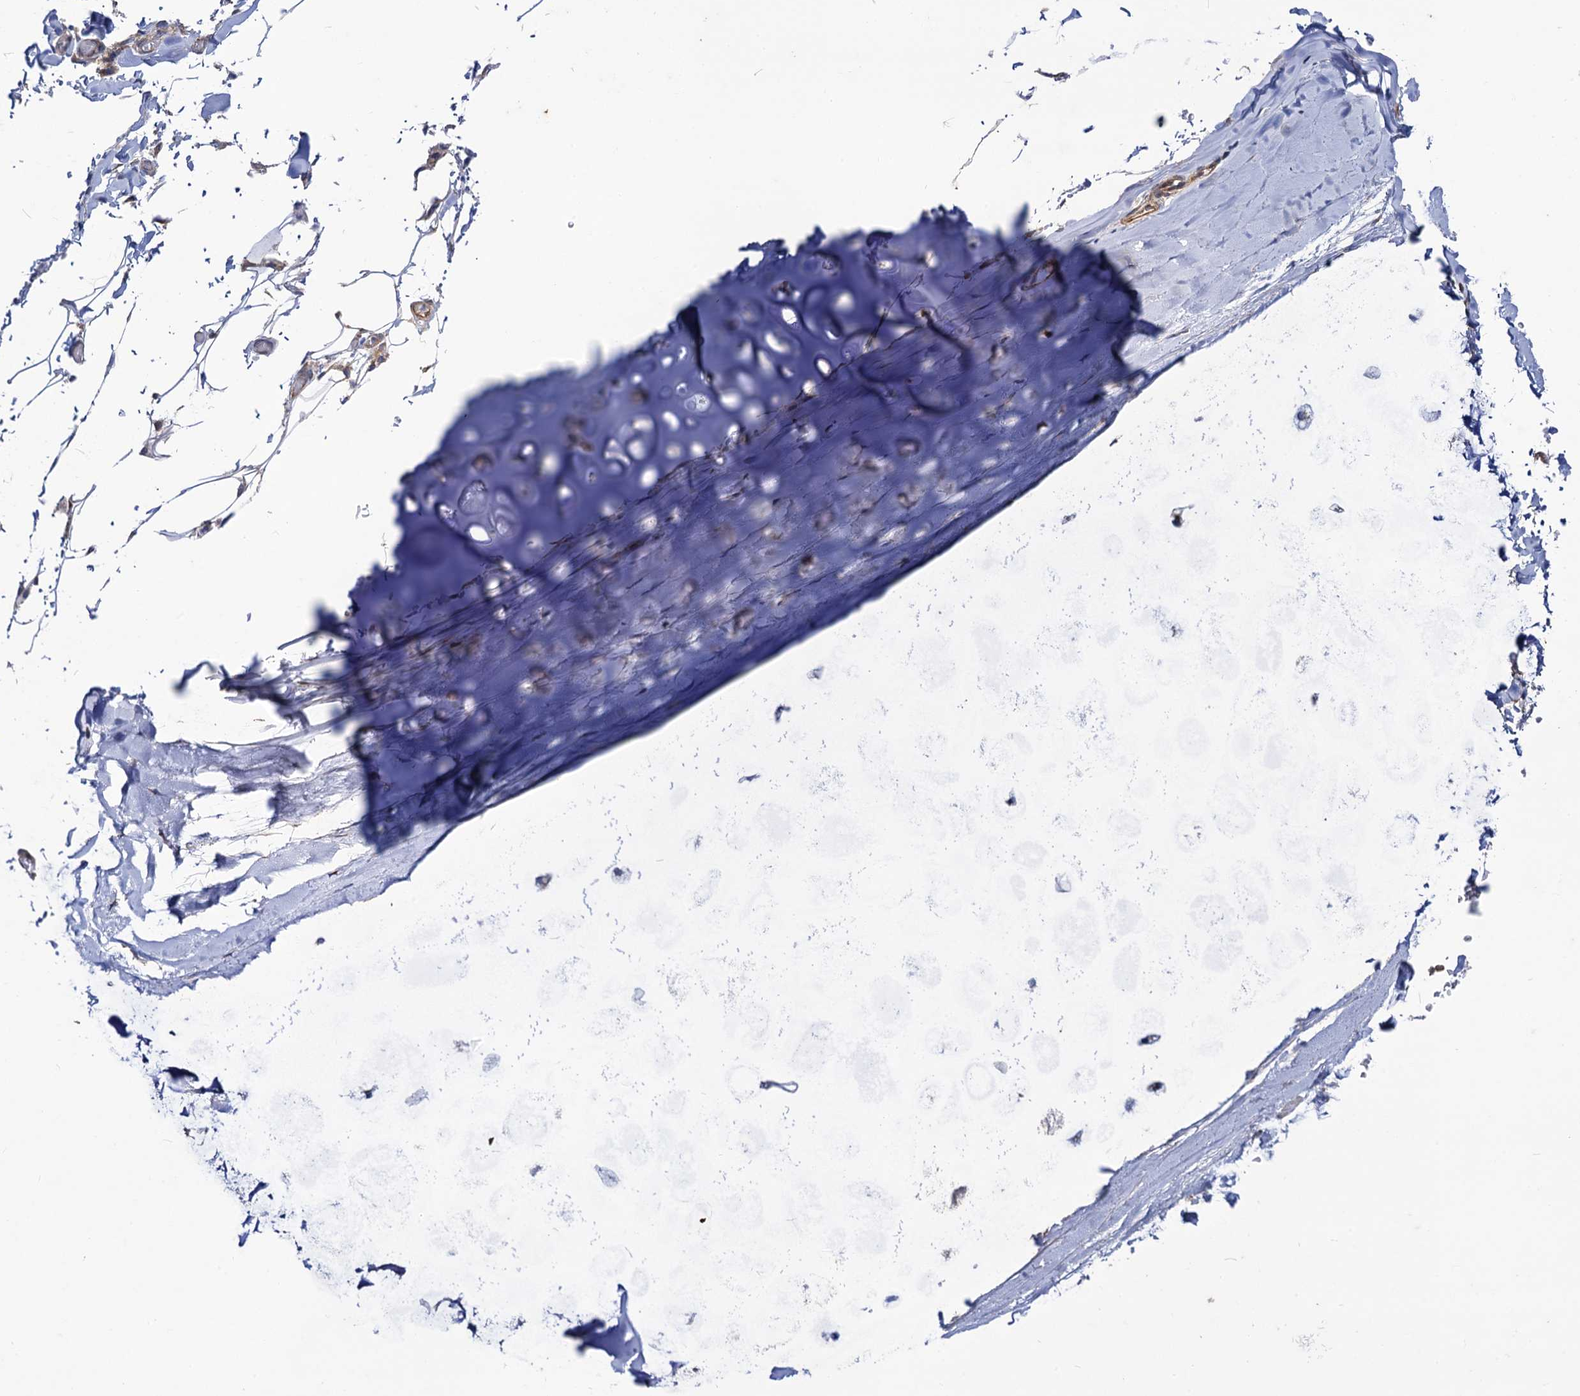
{"staining": {"intensity": "negative", "quantity": "none", "location": "none"}, "tissue": "adipose tissue", "cell_type": "Adipocytes", "image_type": "normal", "snomed": [{"axis": "morphology", "description": "Normal tissue, NOS"}, {"axis": "topography", "description": "Bronchus"}], "caption": "Micrograph shows no significant protein expression in adipocytes of unremarkable adipose tissue. The staining is performed using DAB brown chromogen with nuclei counter-stained in using hematoxylin.", "gene": "DYDC1", "patient": {"sex": "male", "age": 66}}